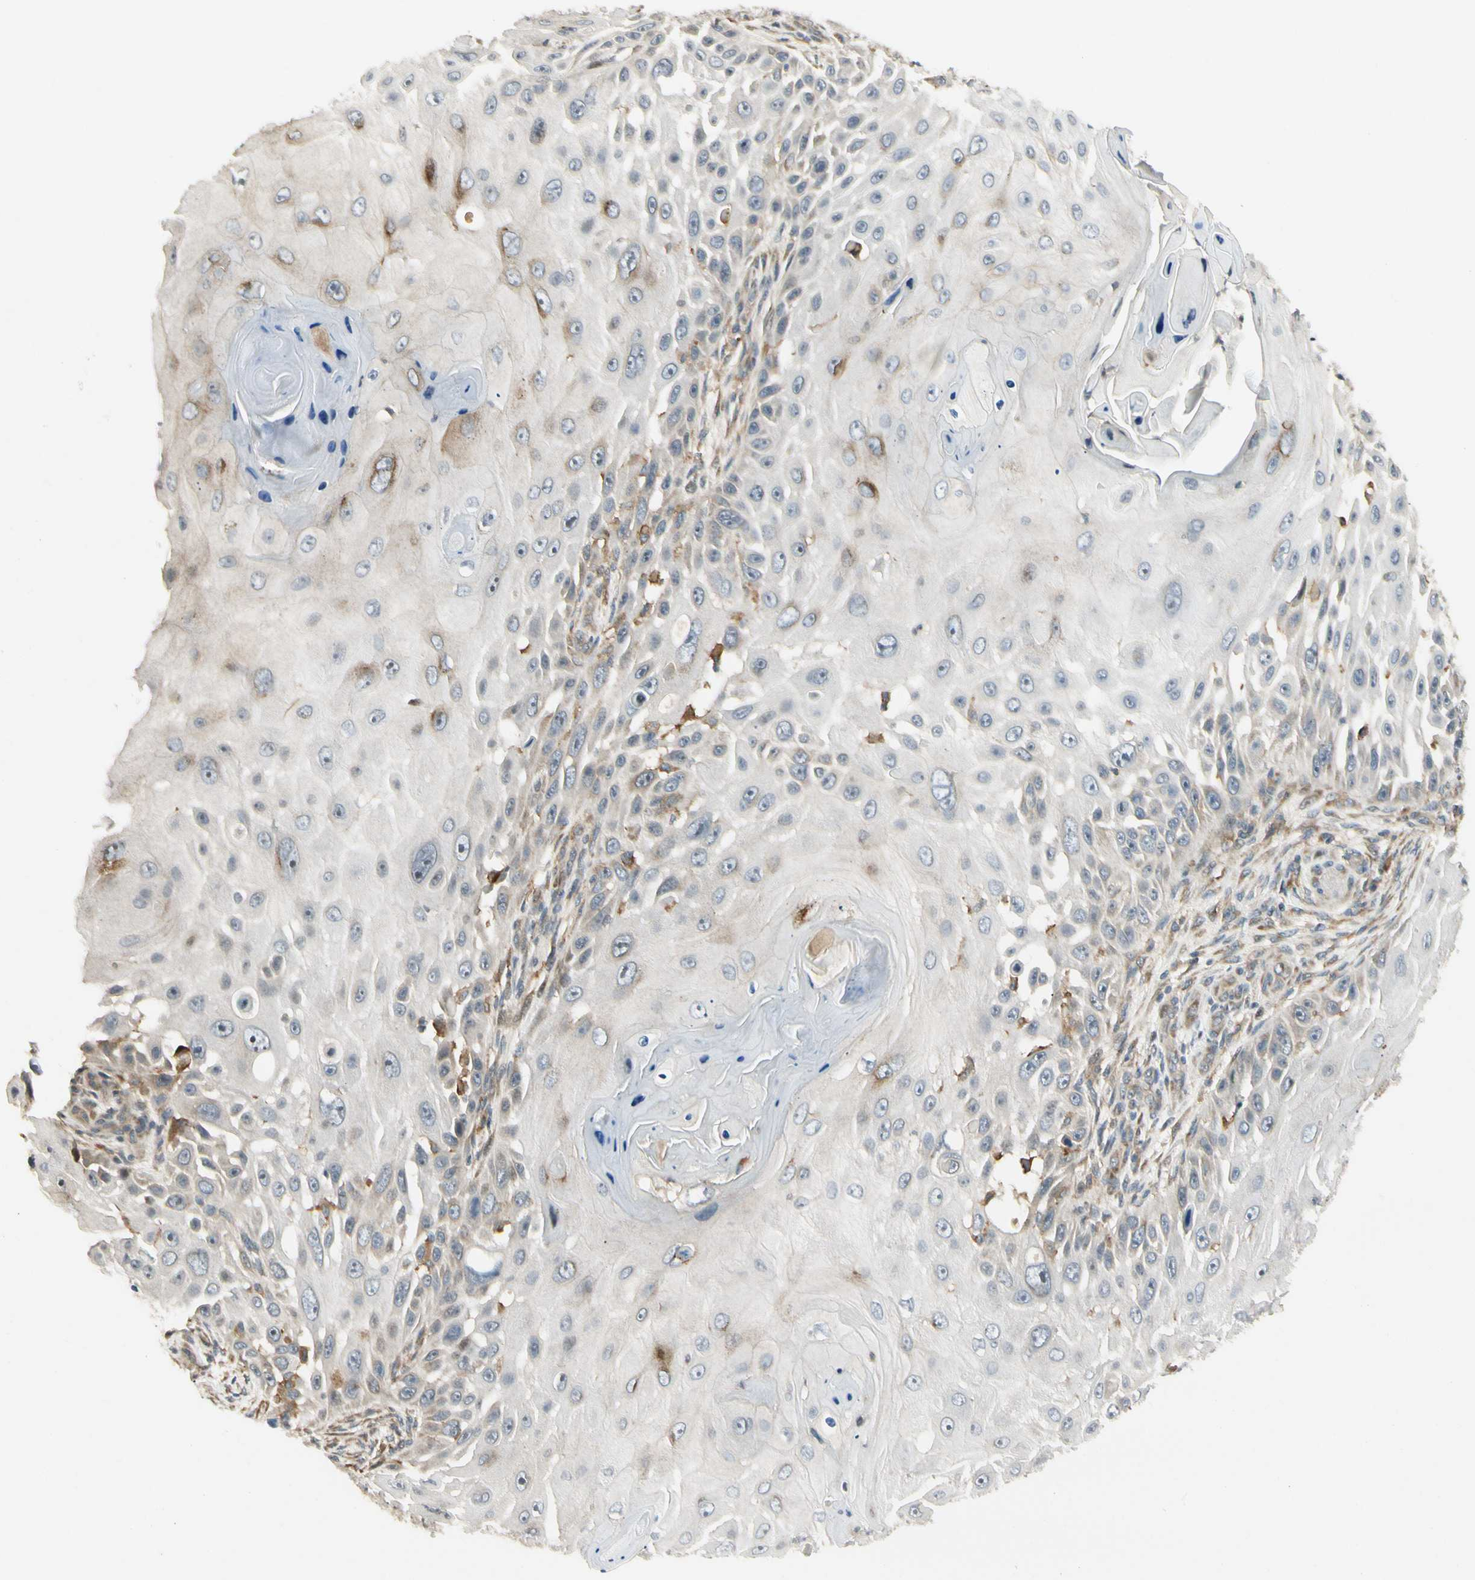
{"staining": {"intensity": "strong", "quantity": "<25%", "location": "cytoplasmic/membranous"}, "tissue": "skin cancer", "cell_type": "Tumor cells", "image_type": "cancer", "snomed": [{"axis": "morphology", "description": "Squamous cell carcinoma, NOS"}, {"axis": "topography", "description": "Skin"}], "caption": "This histopathology image displays immunohistochemistry staining of skin cancer (squamous cell carcinoma), with medium strong cytoplasmic/membranous staining in about <25% of tumor cells.", "gene": "FNDC3B", "patient": {"sex": "female", "age": 44}}